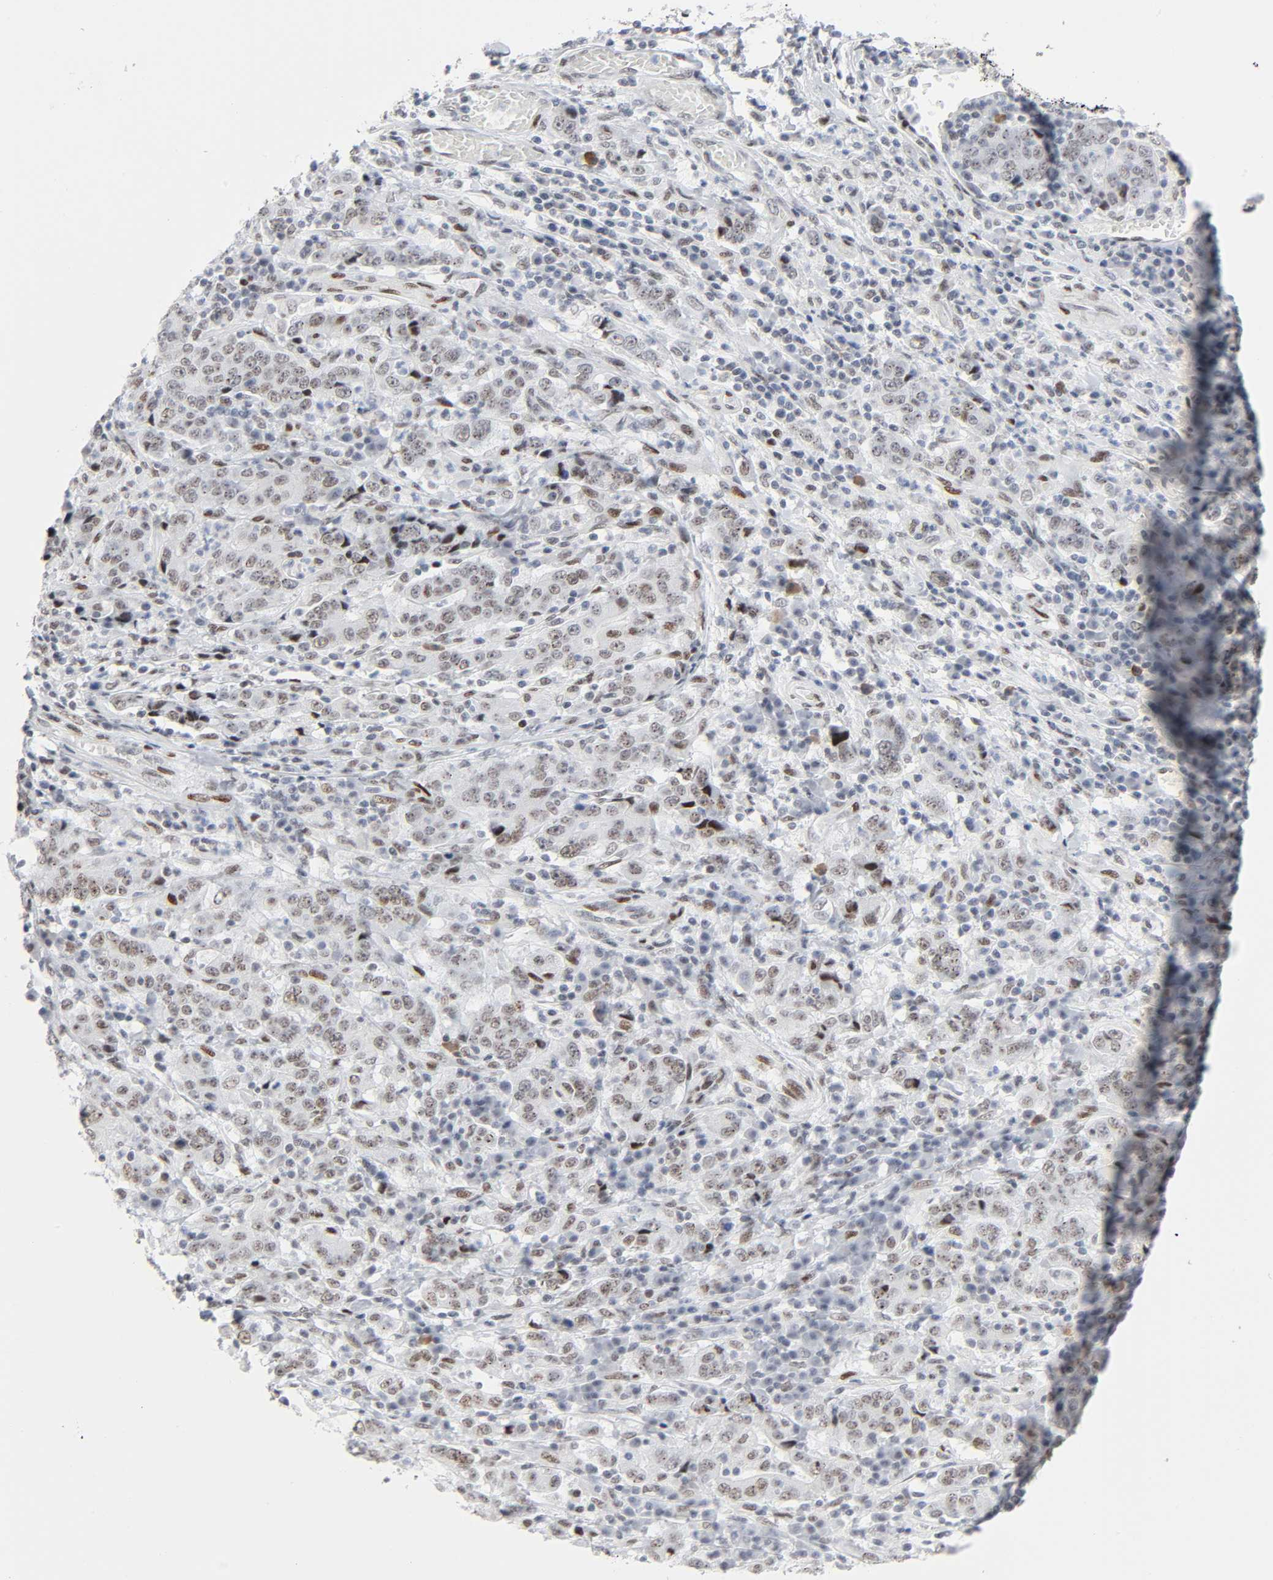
{"staining": {"intensity": "weak", "quantity": ">75%", "location": "nuclear"}, "tissue": "stomach cancer", "cell_type": "Tumor cells", "image_type": "cancer", "snomed": [{"axis": "morphology", "description": "Normal tissue, NOS"}, {"axis": "morphology", "description": "Adenocarcinoma, NOS"}, {"axis": "topography", "description": "Stomach, upper"}, {"axis": "topography", "description": "Stomach"}], "caption": "A brown stain highlights weak nuclear expression of a protein in human stomach adenocarcinoma tumor cells. (brown staining indicates protein expression, while blue staining denotes nuclei).", "gene": "HSF1", "patient": {"sex": "male", "age": 59}}